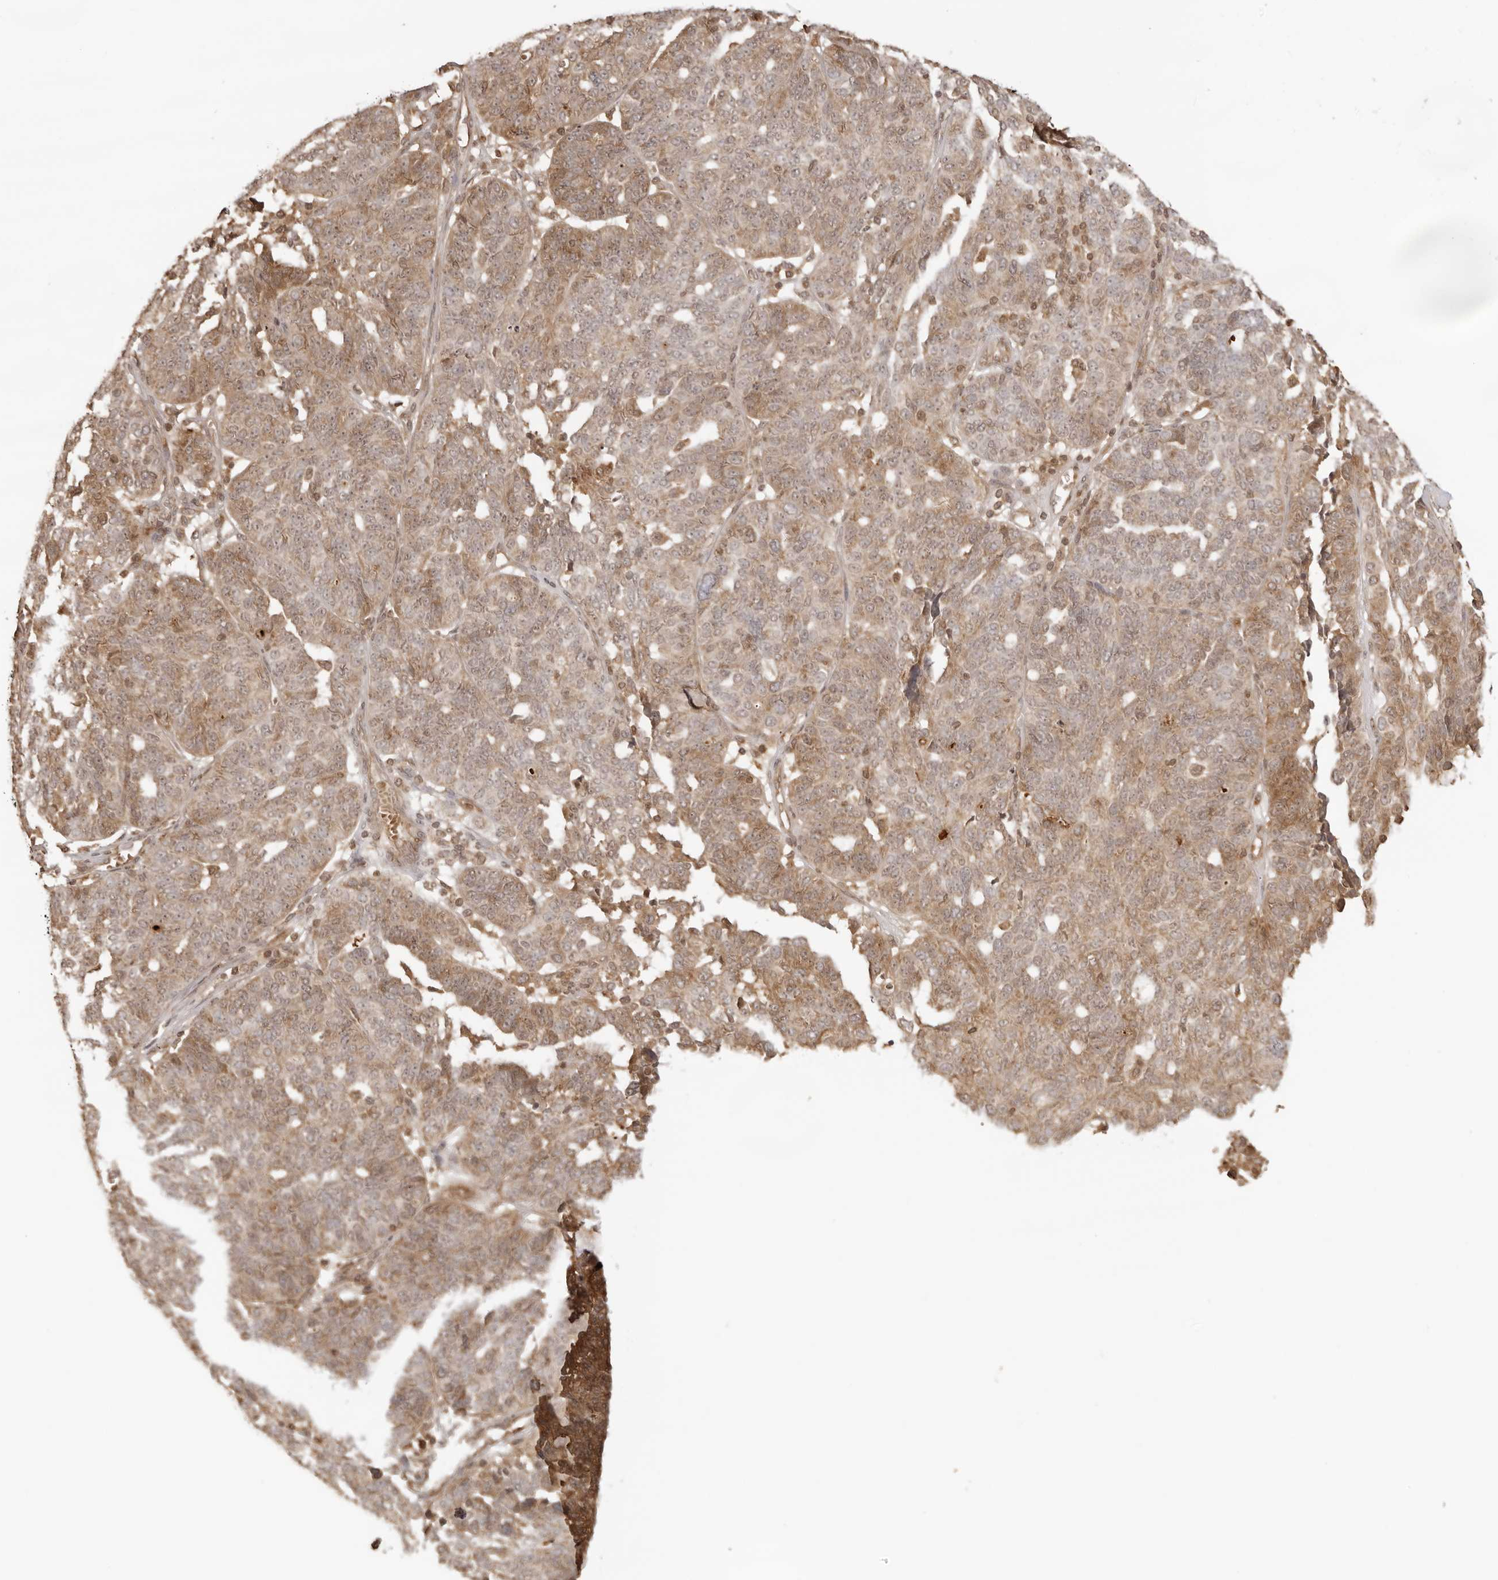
{"staining": {"intensity": "moderate", "quantity": "25%-75%", "location": "cytoplasmic/membranous"}, "tissue": "ovarian cancer", "cell_type": "Tumor cells", "image_type": "cancer", "snomed": [{"axis": "morphology", "description": "Cystadenocarcinoma, serous, NOS"}, {"axis": "topography", "description": "Ovary"}], "caption": "Moderate cytoplasmic/membranous protein positivity is present in approximately 25%-75% of tumor cells in ovarian cancer (serous cystadenocarcinoma). (brown staining indicates protein expression, while blue staining denotes nuclei).", "gene": "IKBKE", "patient": {"sex": "female", "age": 59}}